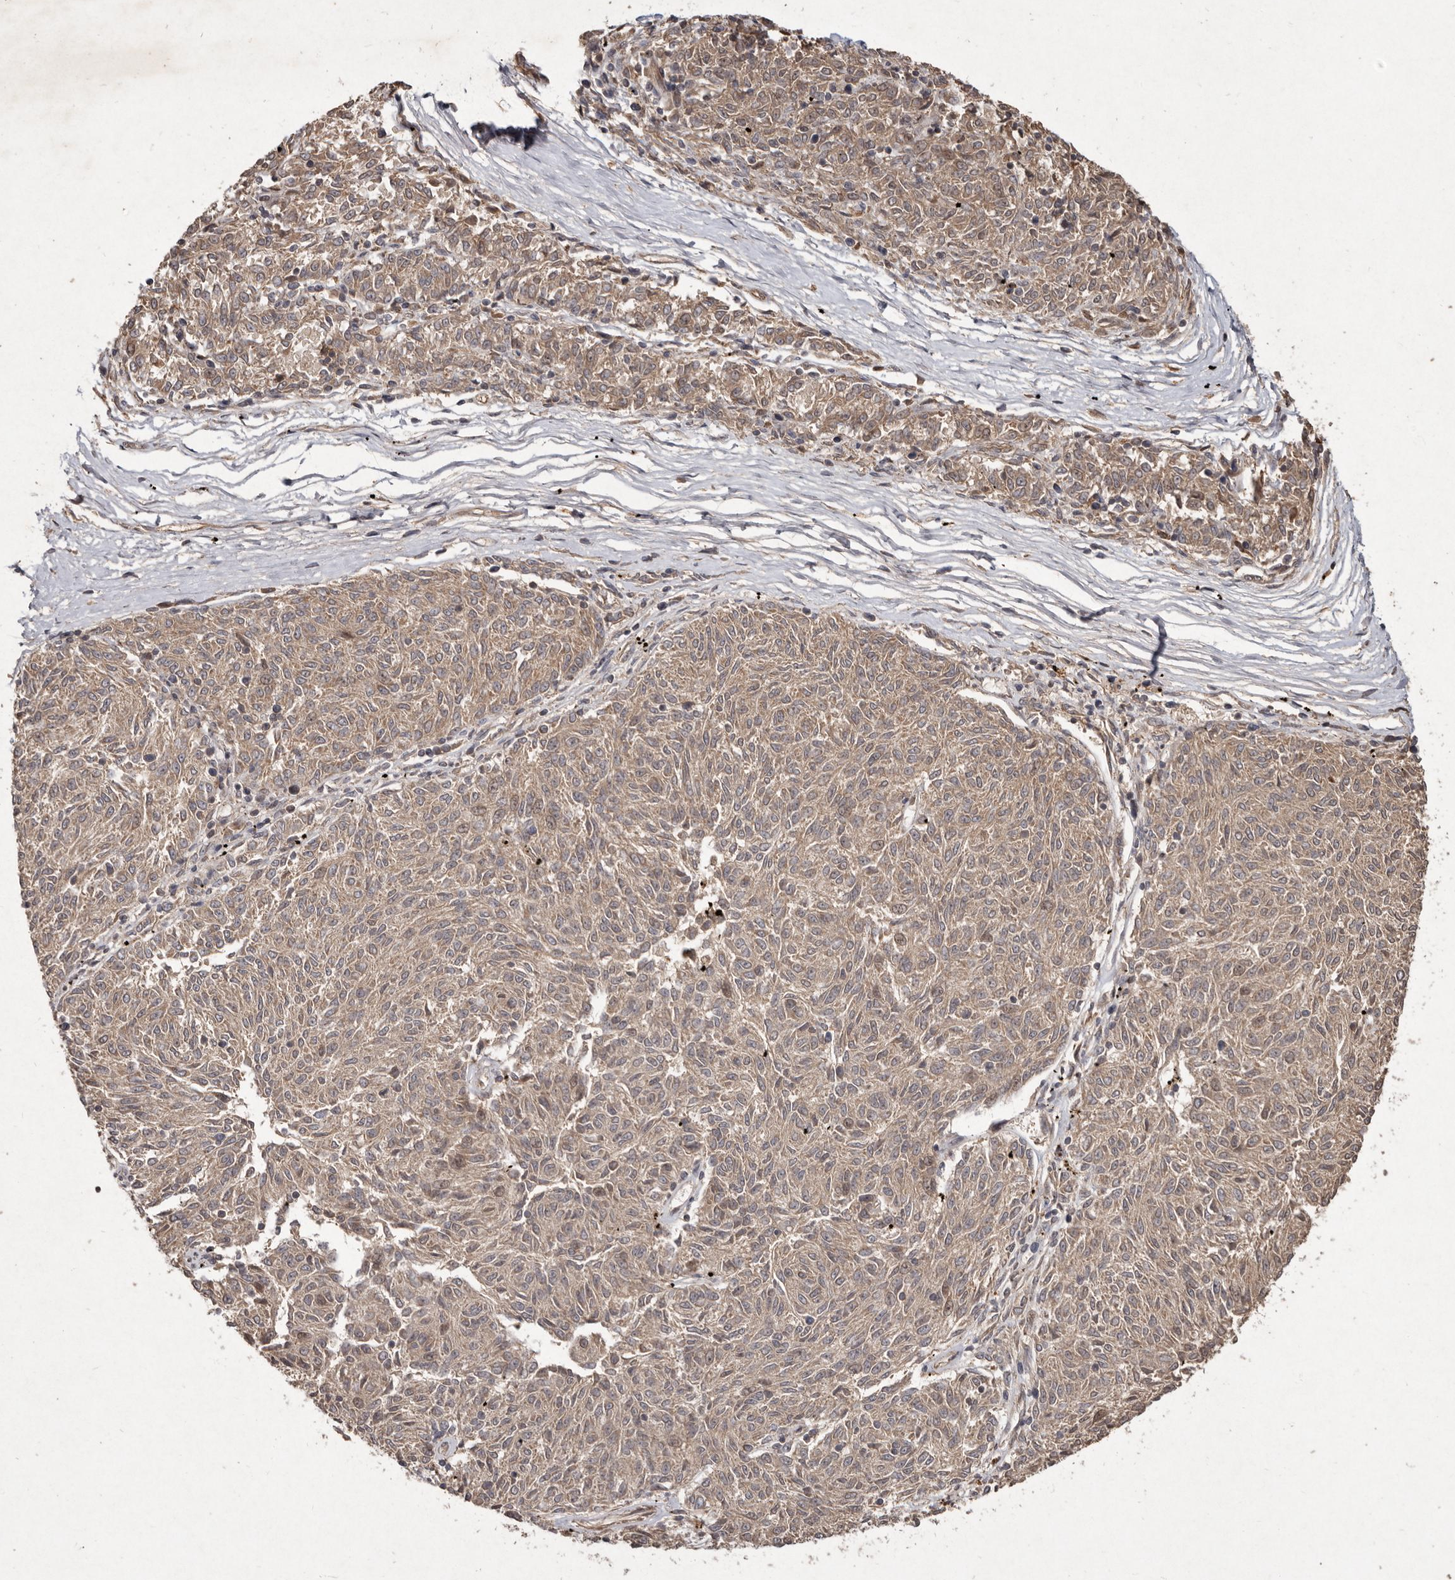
{"staining": {"intensity": "weak", "quantity": ">75%", "location": "cytoplasmic/membranous"}, "tissue": "melanoma", "cell_type": "Tumor cells", "image_type": "cancer", "snomed": [{"axis": "morphology", "description": "Malignant melanoma, NOS"}, {"axis": "topography", "description": "Skin"}], "caption": "IHC image of neoplastic tissue: human malignant melanoma stained using immunohistochemistry (IHC) reveals low levels of weak protein expression localized specifically in the cytoplasmic/membranous of tumor cells, appearing as a cytoplasmic/membranous brown color.", "gene": "SEMA3A", "patient": {"sex": "female", "age": 72}}